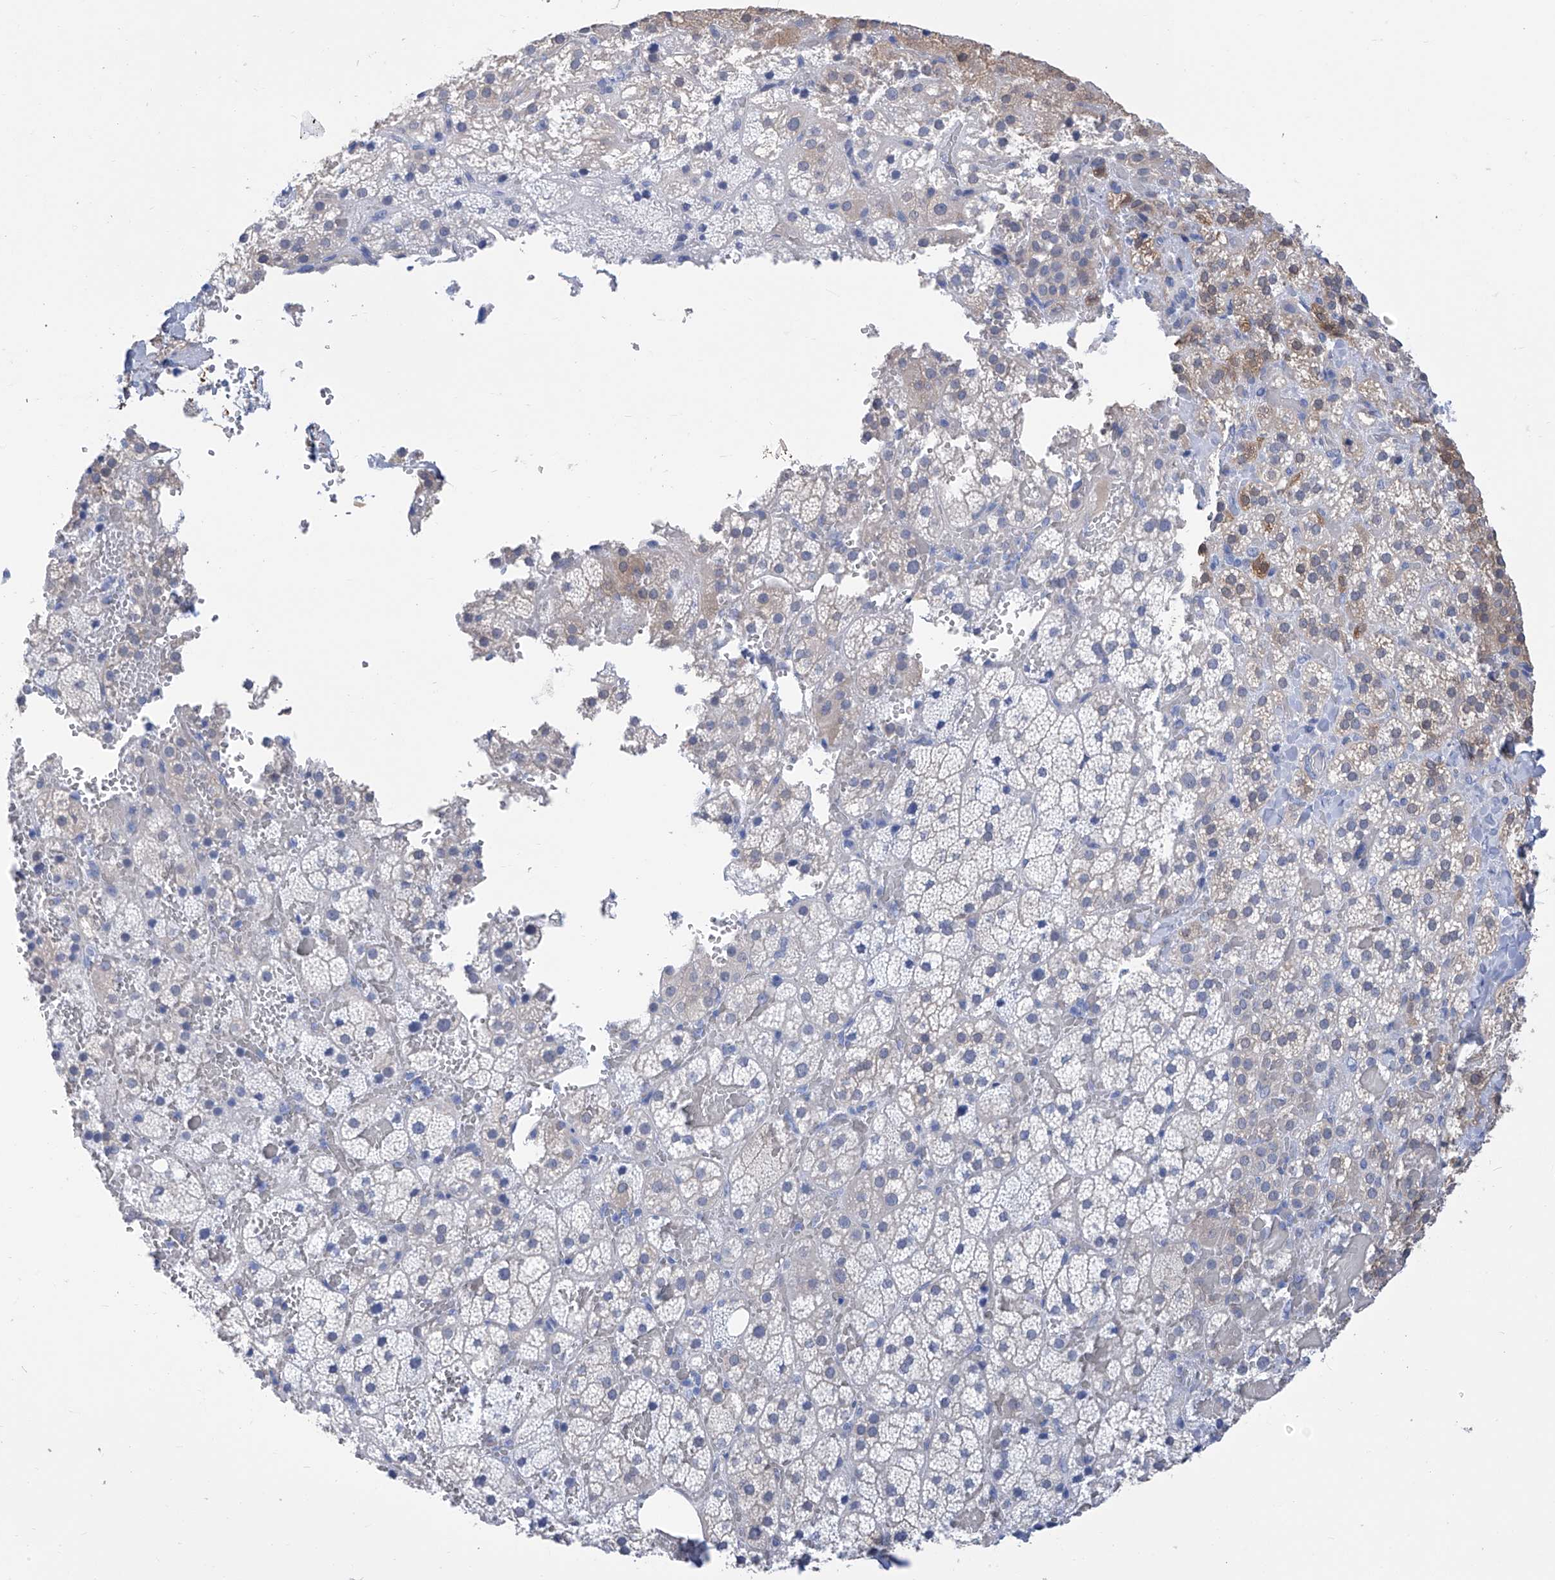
{"staining": {"intensity": "moderate", "quantity": "<25%", "location": "cytoplasmic/membranous"}, "tissue": "adrenal gland", "cell_type": "Glandular cells", "image_type": "normal", "snomed": [{"axis": "morphology", "description": "Normal tissue, NOS"}, {"axis": "topography", "description": "Adrenal gland"}], "caption": "DAB immunohistochemical staining of normal human adrenal gland demonstrates moderate cytoplasmic/membranous protein staining in approximately <25% of glandular cells.", "gene": "SMS", "patient": {"sex": "female", "age": 59}}